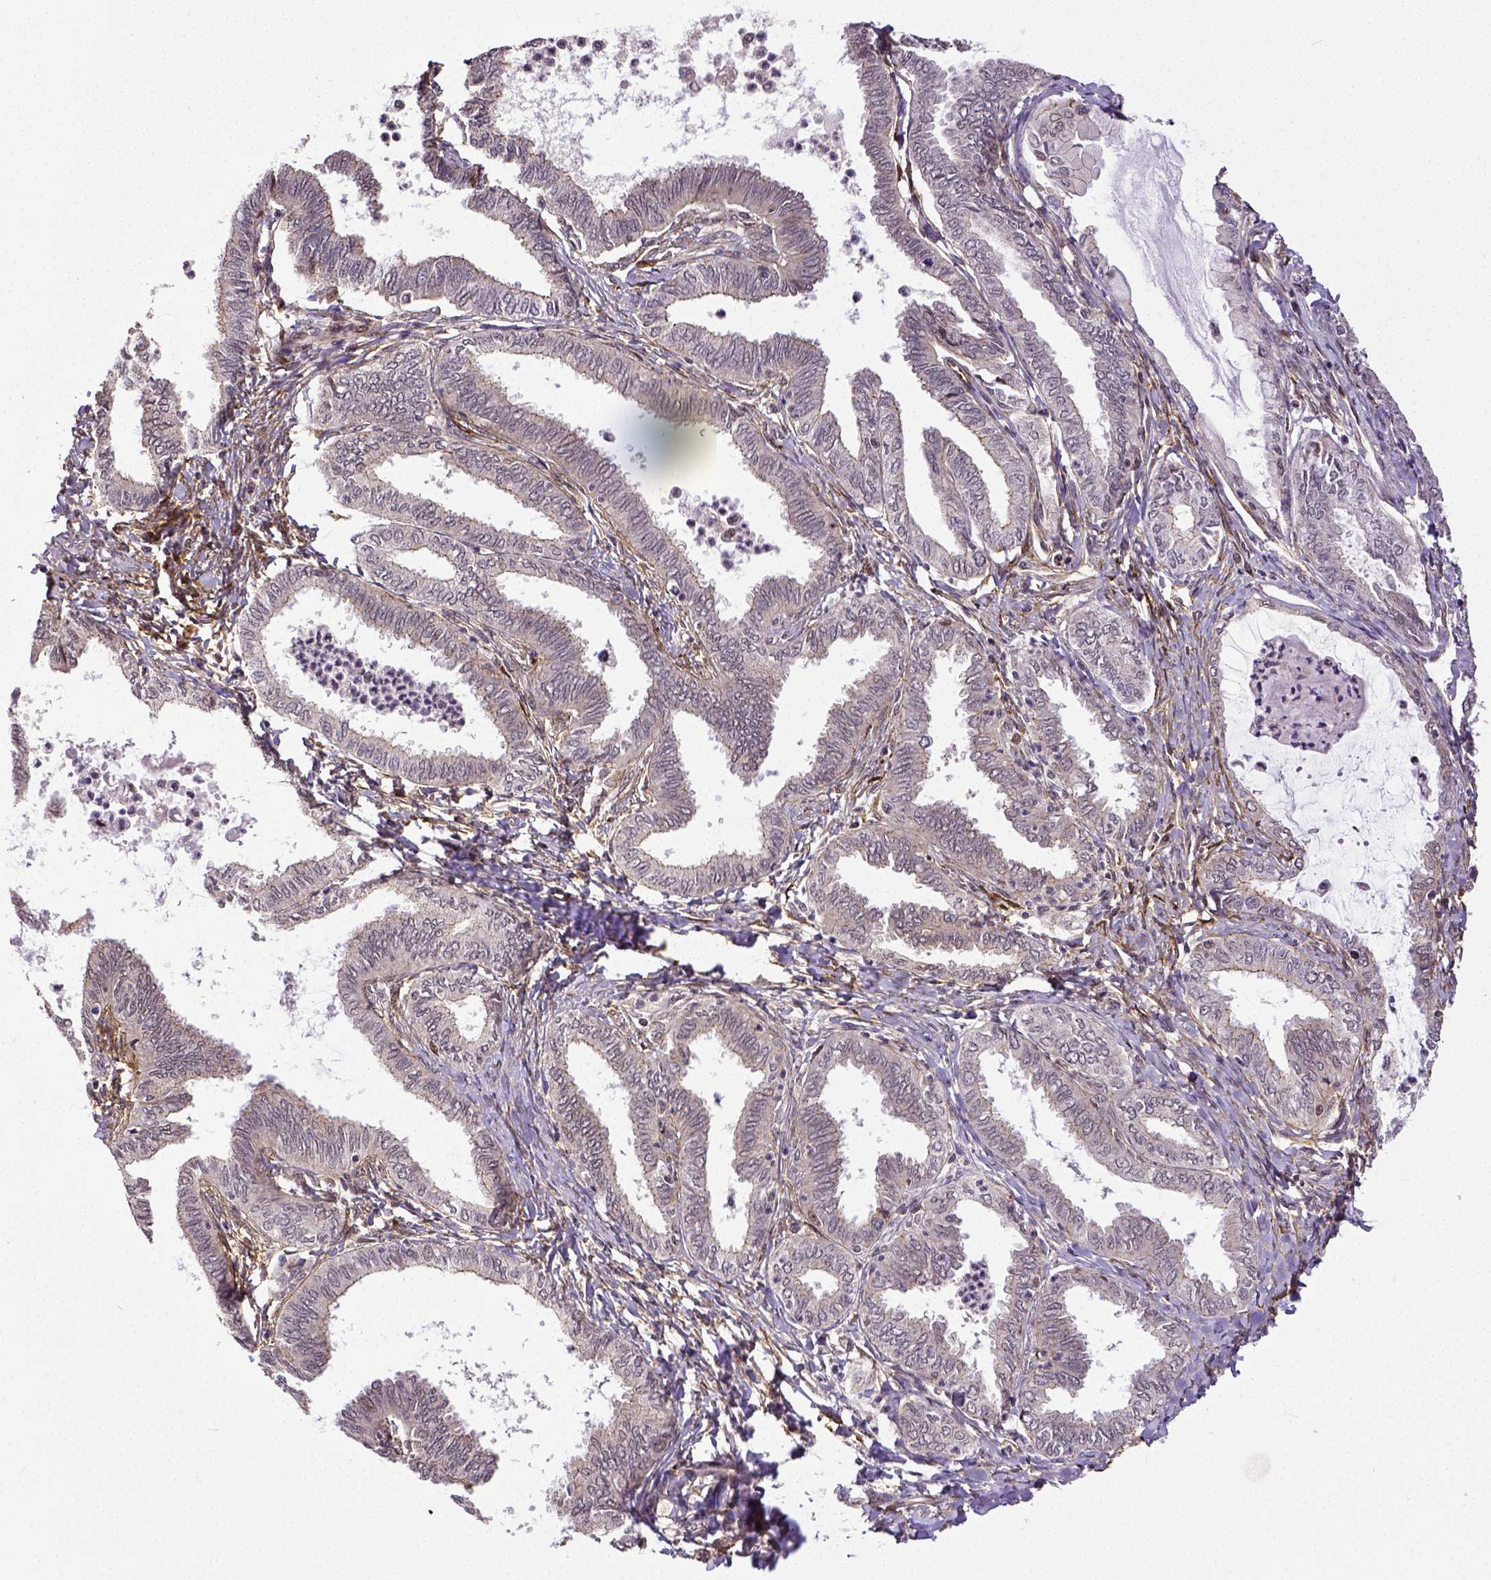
{"staining": {"intensity": "weak", "quantity": "25%-75%", "location": "cytoplasmic/membranous"}, "tissue": "ovarian cancer", "cell_type": "Tumor cells", "image_type": "cancer", "snomed": [{"axis": "morphology", "description": "Carcinoma, endometroid"}, {"axis": "topography", "description": "Ovary"}], "caption": "Immunohistochemical staining of human ovarian cancer (endometroid carcinoma) displays weak cytoplasmic/membranous protein staining in about 25%-75% of tumor cells.", "gene": "DICER1", "patient": {"sex": "female", "age": 70}}